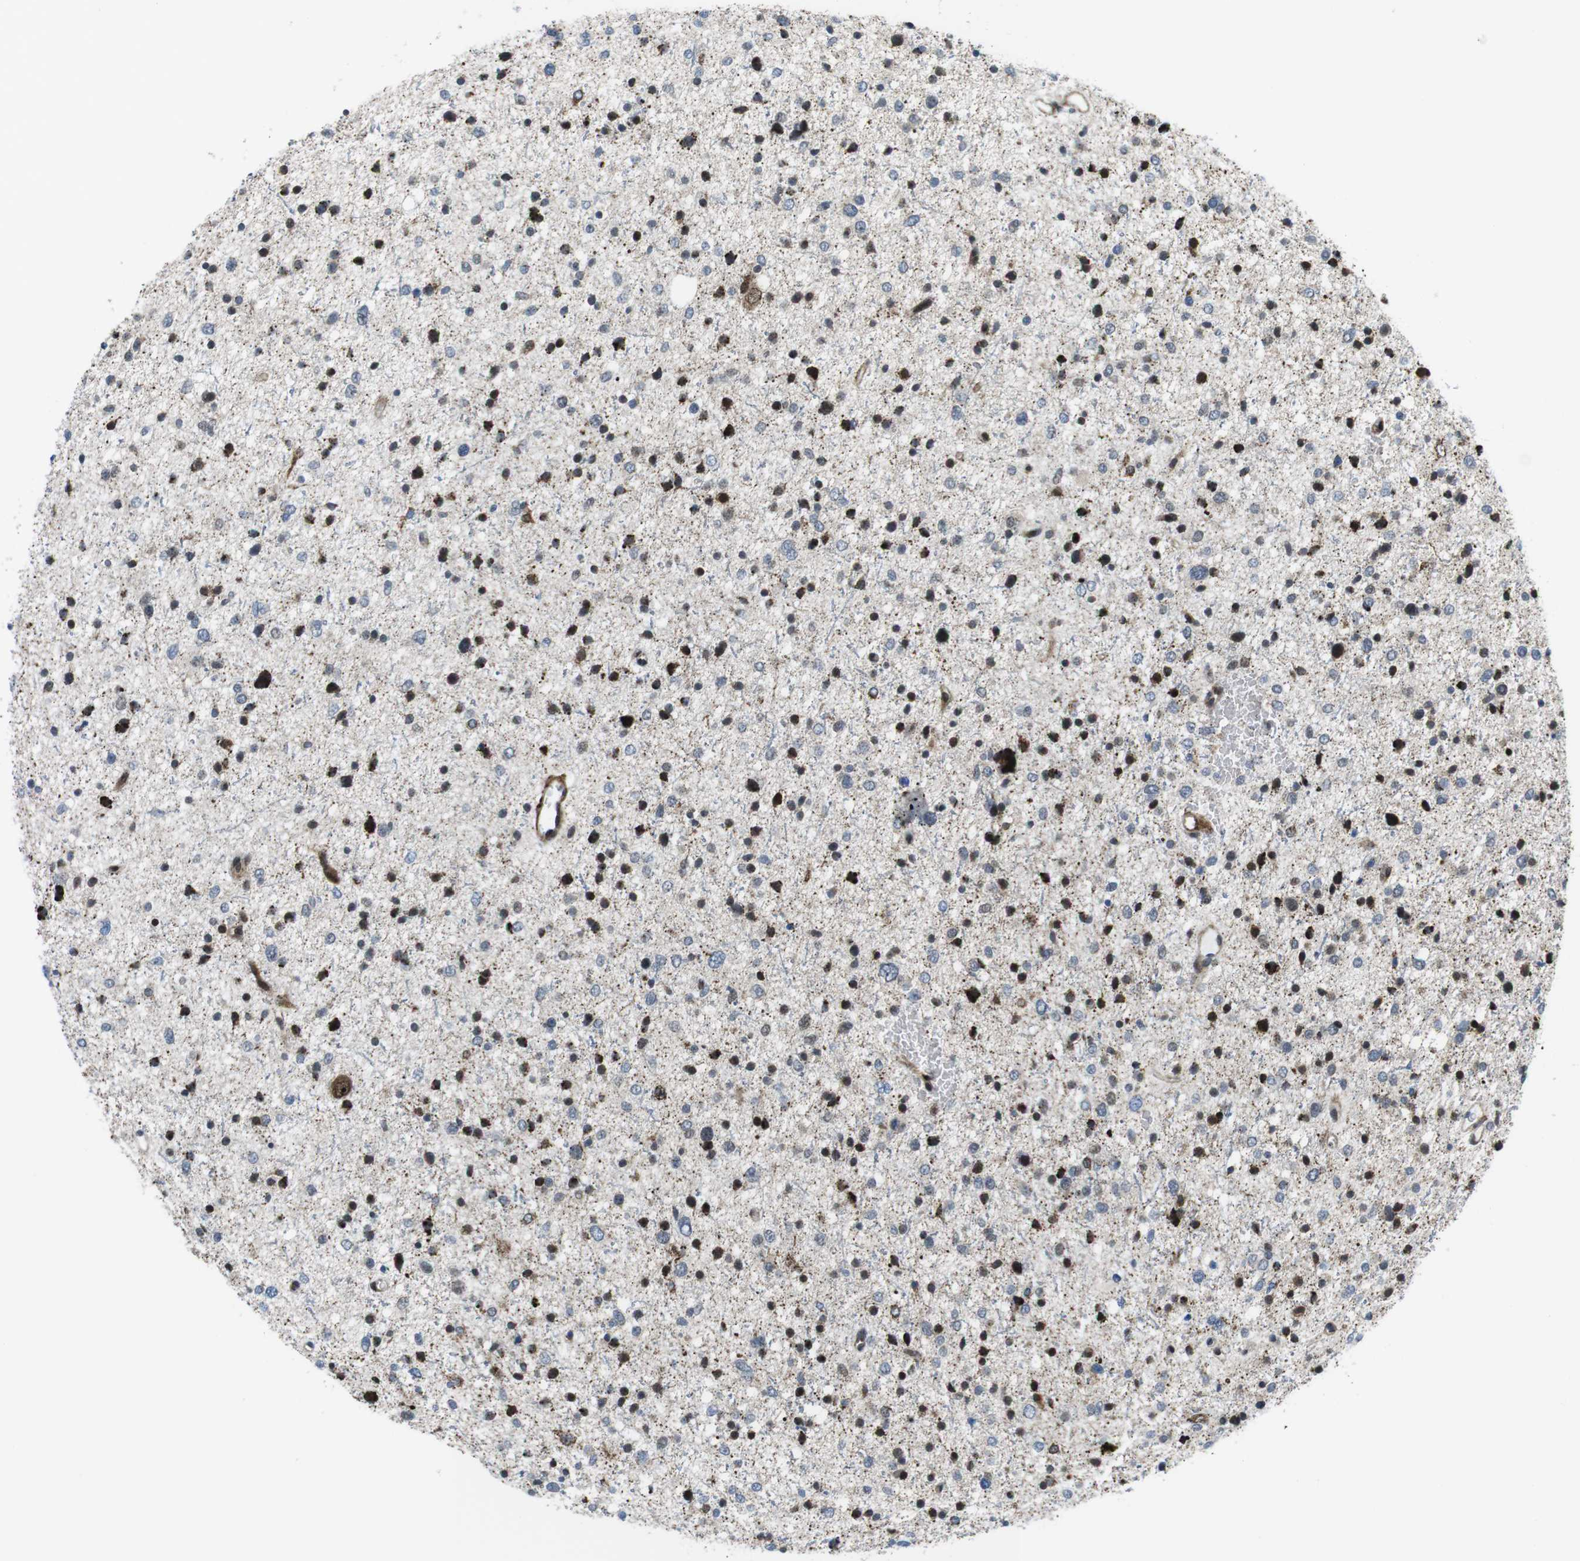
{"staining": {"intensity": "moderate", "quantity": "25%-75%", "location": "cytoplasmic/membranous,nuclear"}, "tissue": "glioma", "cell_type": "Tumor cells", "image_type": "cancer", "snomed": [{"axis": "morphology", "description": "Glioma, malignant, Low grade"}, {"axis": "topography", "description": "Brain"}], "caption": "Human malignant low-grade glioma stained for a protein (brown) demonstrates moderate cytoplasmic/membranous and nuclear positive expression in approximately 25%-75% of tumor cells.", "gene": "CUL7", "patient": {"sex": "female", "age": 37}}